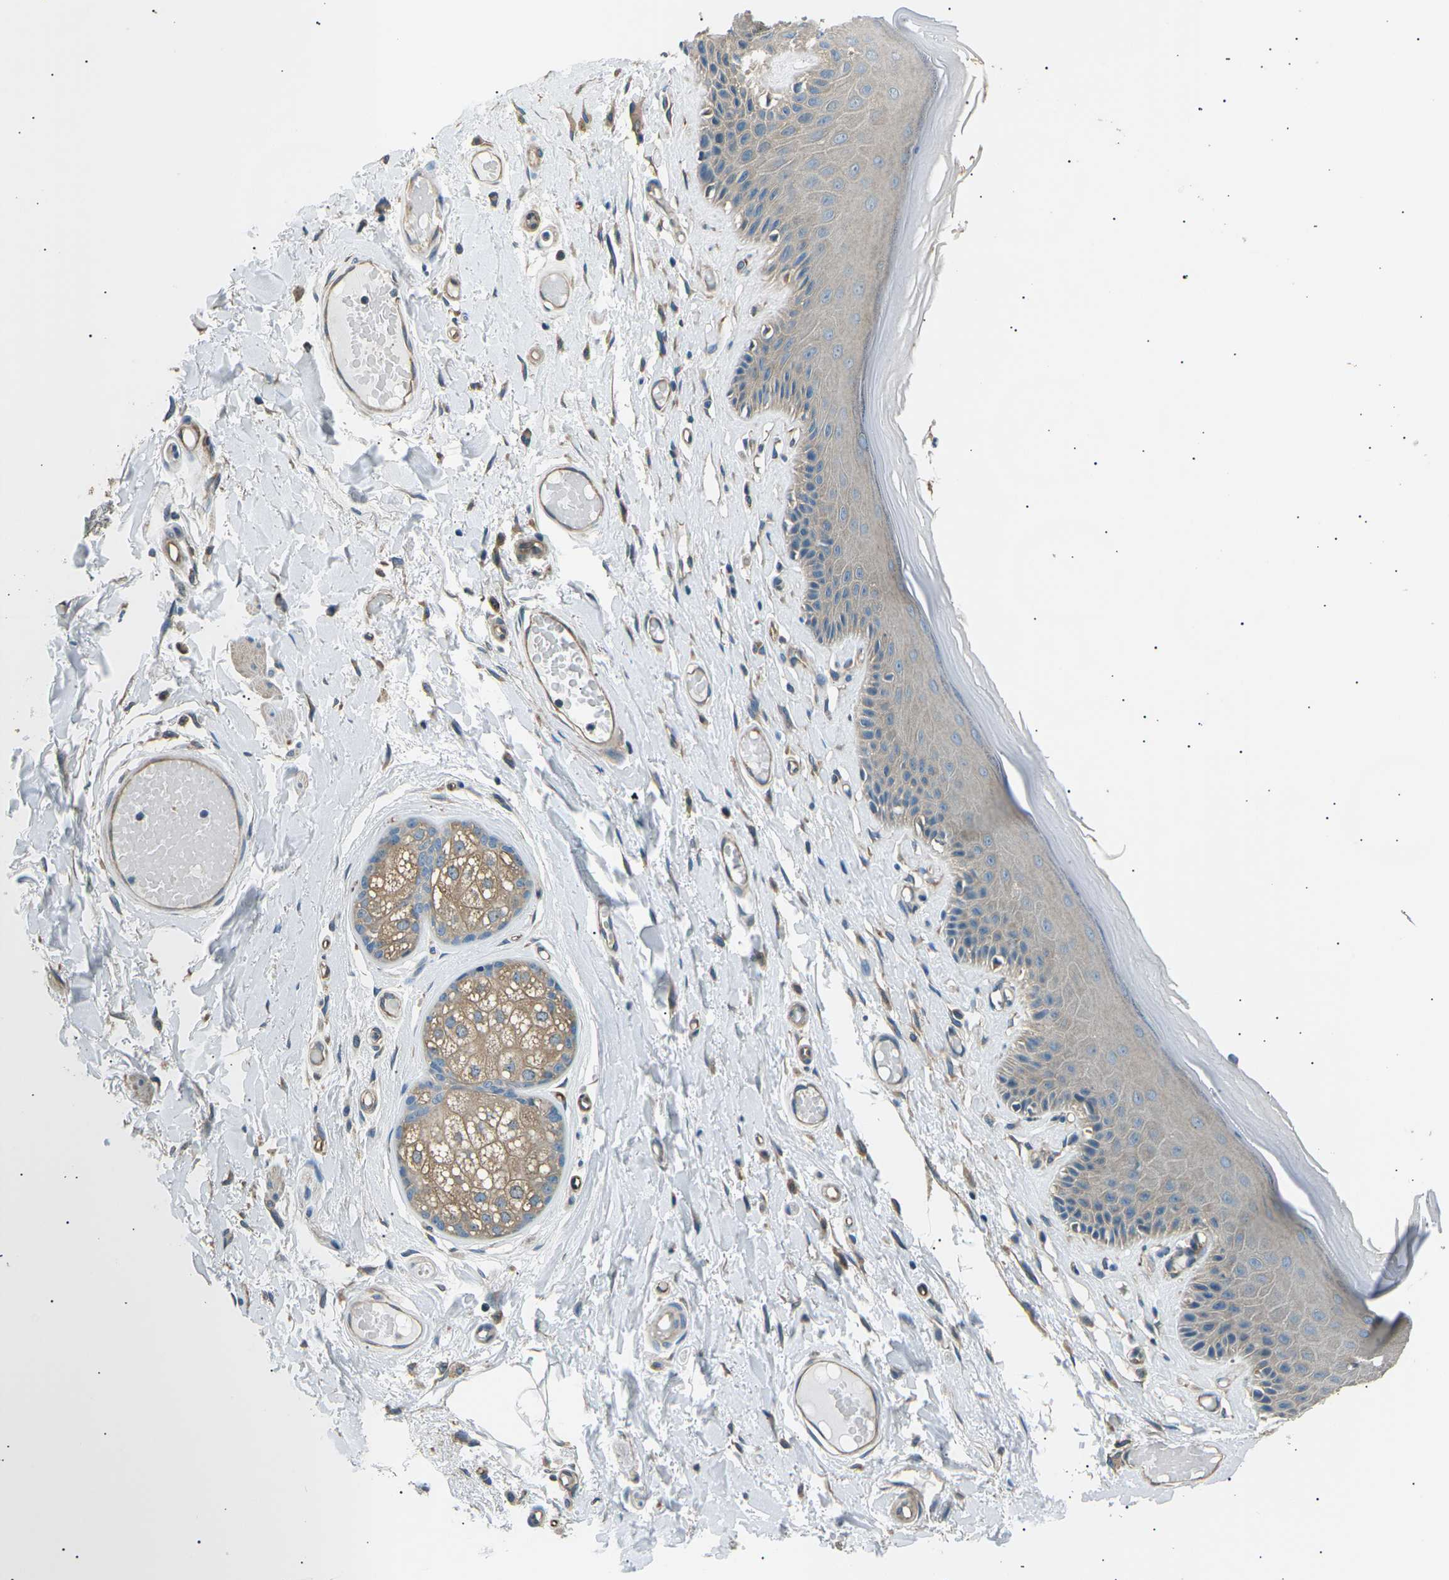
{"staining": {"intensity": "weak", "quantity": "<25%", "location": "cytoplasmic/membranous"}, "tissue": "skin", "cell_type": "Epidermal cells", "image_type": "normal", "snomed": [{"axis": "morphology", "description": "Normal tissue, NOS"}, {"axis": "topography", "description": "Vulva"}], "caption": "Skin stained for a protein using IHC shows no positivity epidermal cells.", "gene": "SLK", "patient": {"sex": "female", "age": 73}}